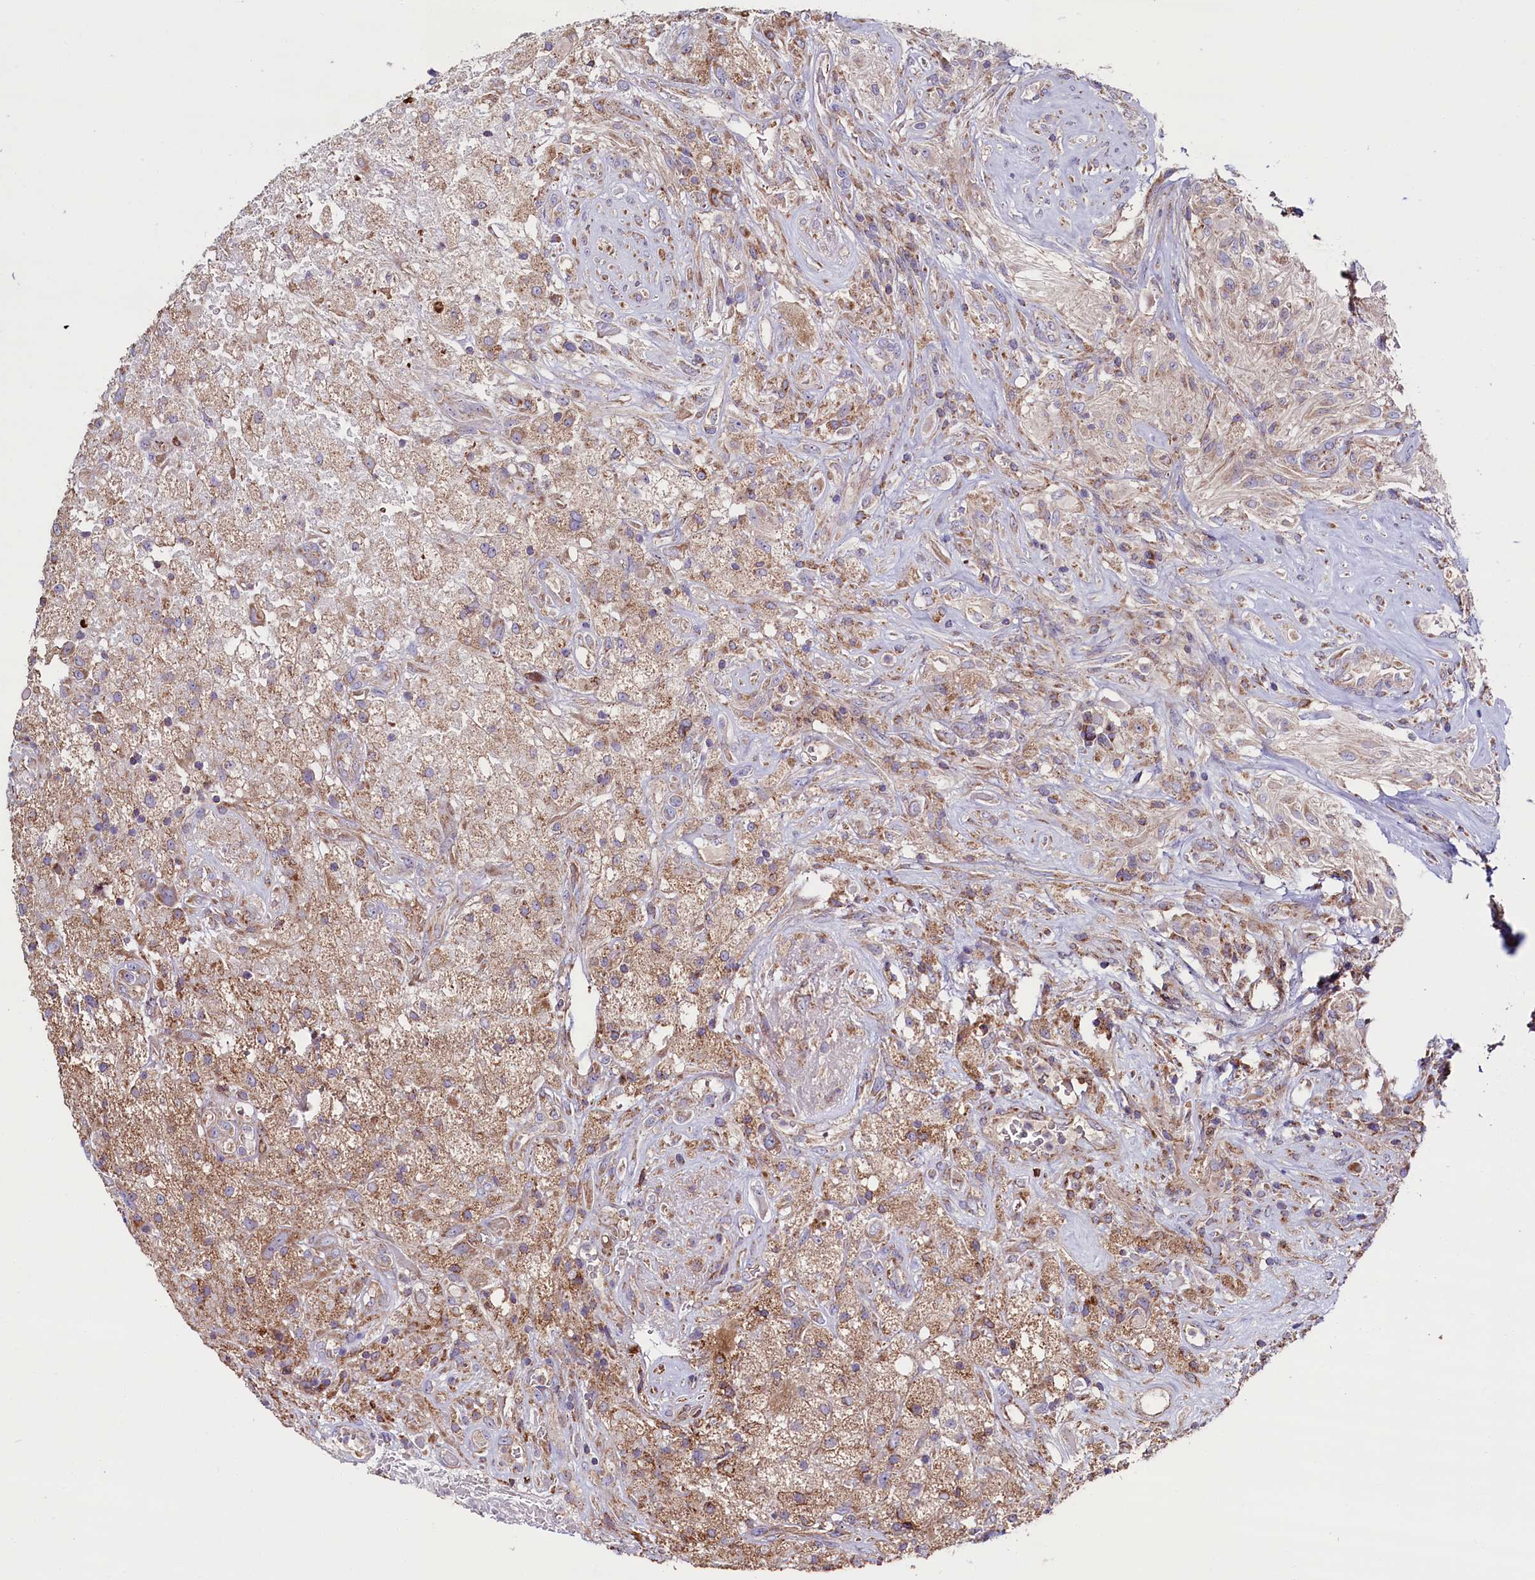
{"staining": {"intensity": "moderate", "quantity": "25%-75%", "location": "cytoplasmic/membranous"}, "tissue": "glioma", "cell_type": "Tumor cells", "image_type": "cancer", "snomed": [{"axis": "morphology", "description": "Glioma, malignant, High grade"}, {"axis": "topography", "description": "Brain"}], "caption": "Malignant glioma (high-grade) was stained to show a protein in brown. There is medium levels of moderate cytoplasmic/membranous staining in about 25%-75% of tumor cells.", "gene": "ZSWIM1", "patient": {"sex": "male", "age": 56}}